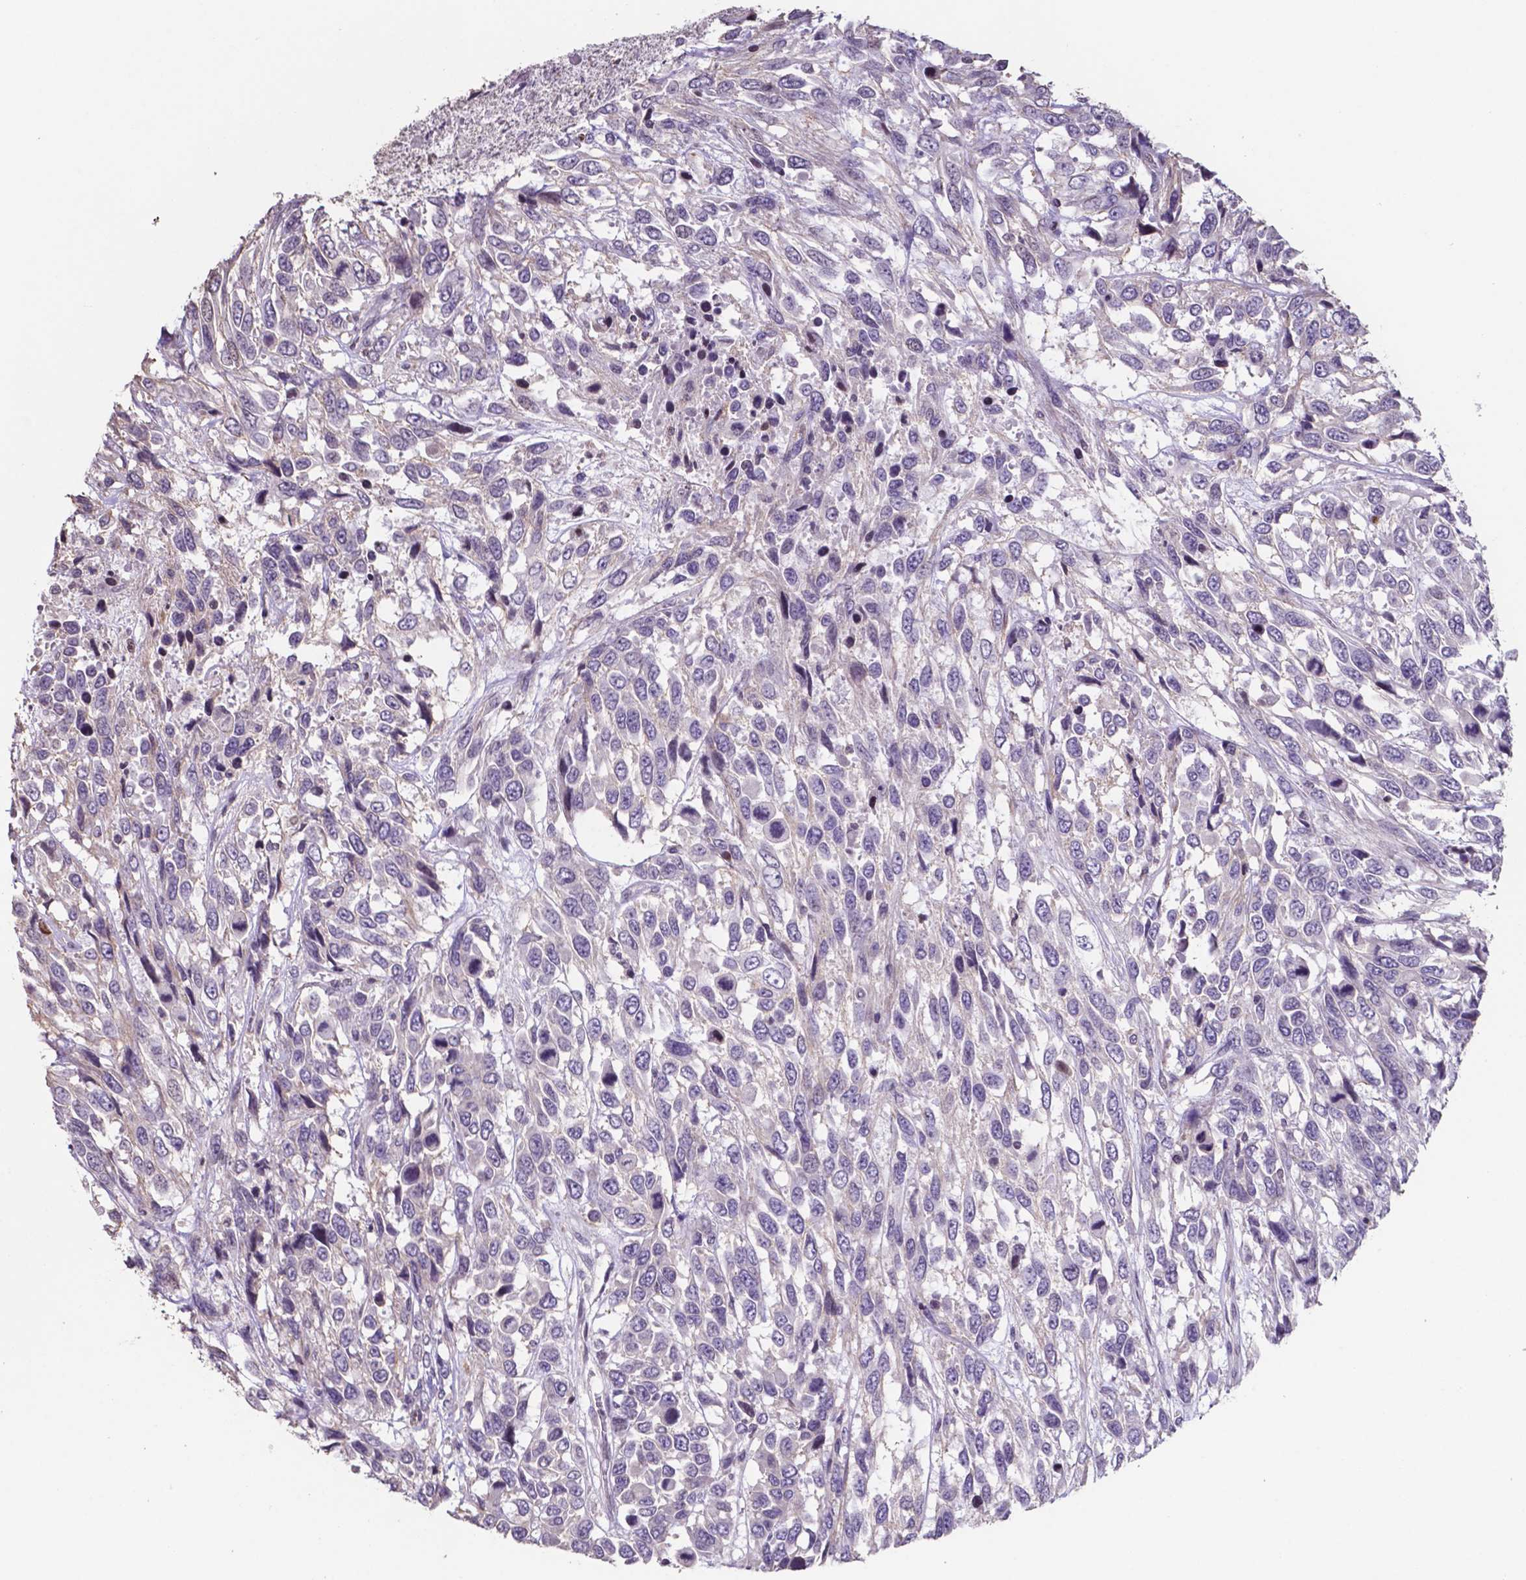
{"staining": {"intensity": "negative", "quantity": "none", "location": "none"}, "tissue": "urothelial cancer", "cell_type": "Tumor cells", "image_type": "cancer", "snomed": [{"axis": "morphology", "description": "Urothelial carcinoma, High grade"}, {"axis": "topography", "description": "Urinary bladder"}], "caption": "Micrograph shows no significant protein positivity in tumor cells of urothelial carcinoma (high-grade).", "gene": "MLC1", "patient": {"sex": "female", "age": 70}}